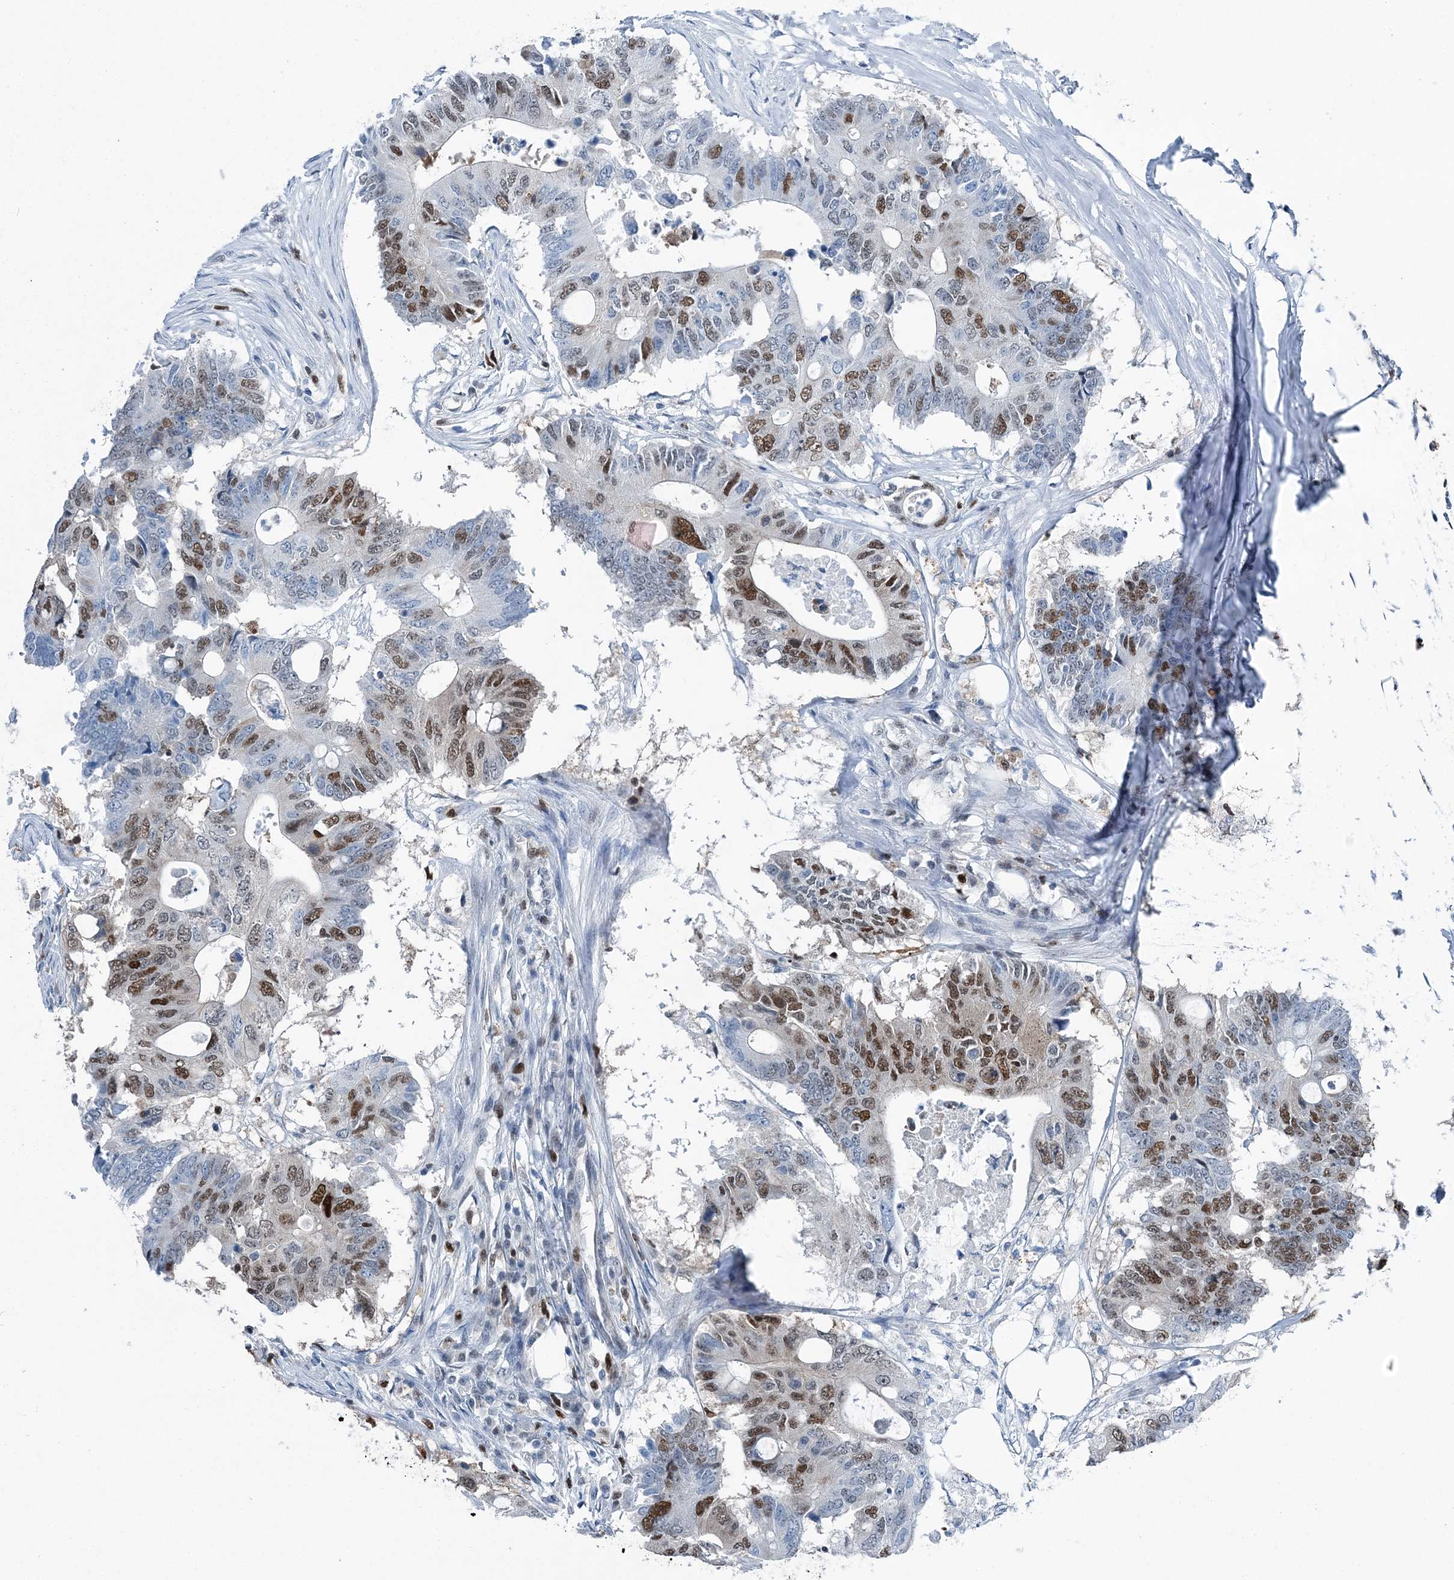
{"staining": {"intensity": "moderate", "quantity": "25%-75%", "location": "nuclear"}, "tissue": "colorectal cancer", "cell_type": "Tumor cells", "image_type": "cancer", "snomed": [{"axis": "morphology", "description": "Adenocarcinoma, NOS"}, {"axis": "topography", "description": "Colon"}], "caption": "This micrograph exhibits IHC staining of colorectal adenocarcinoma, with medium moderate nuclear staining in about 25%-75% of tumor cells.", "gene": "HAT1", "patient": {"sex": "male", "age": 71}}